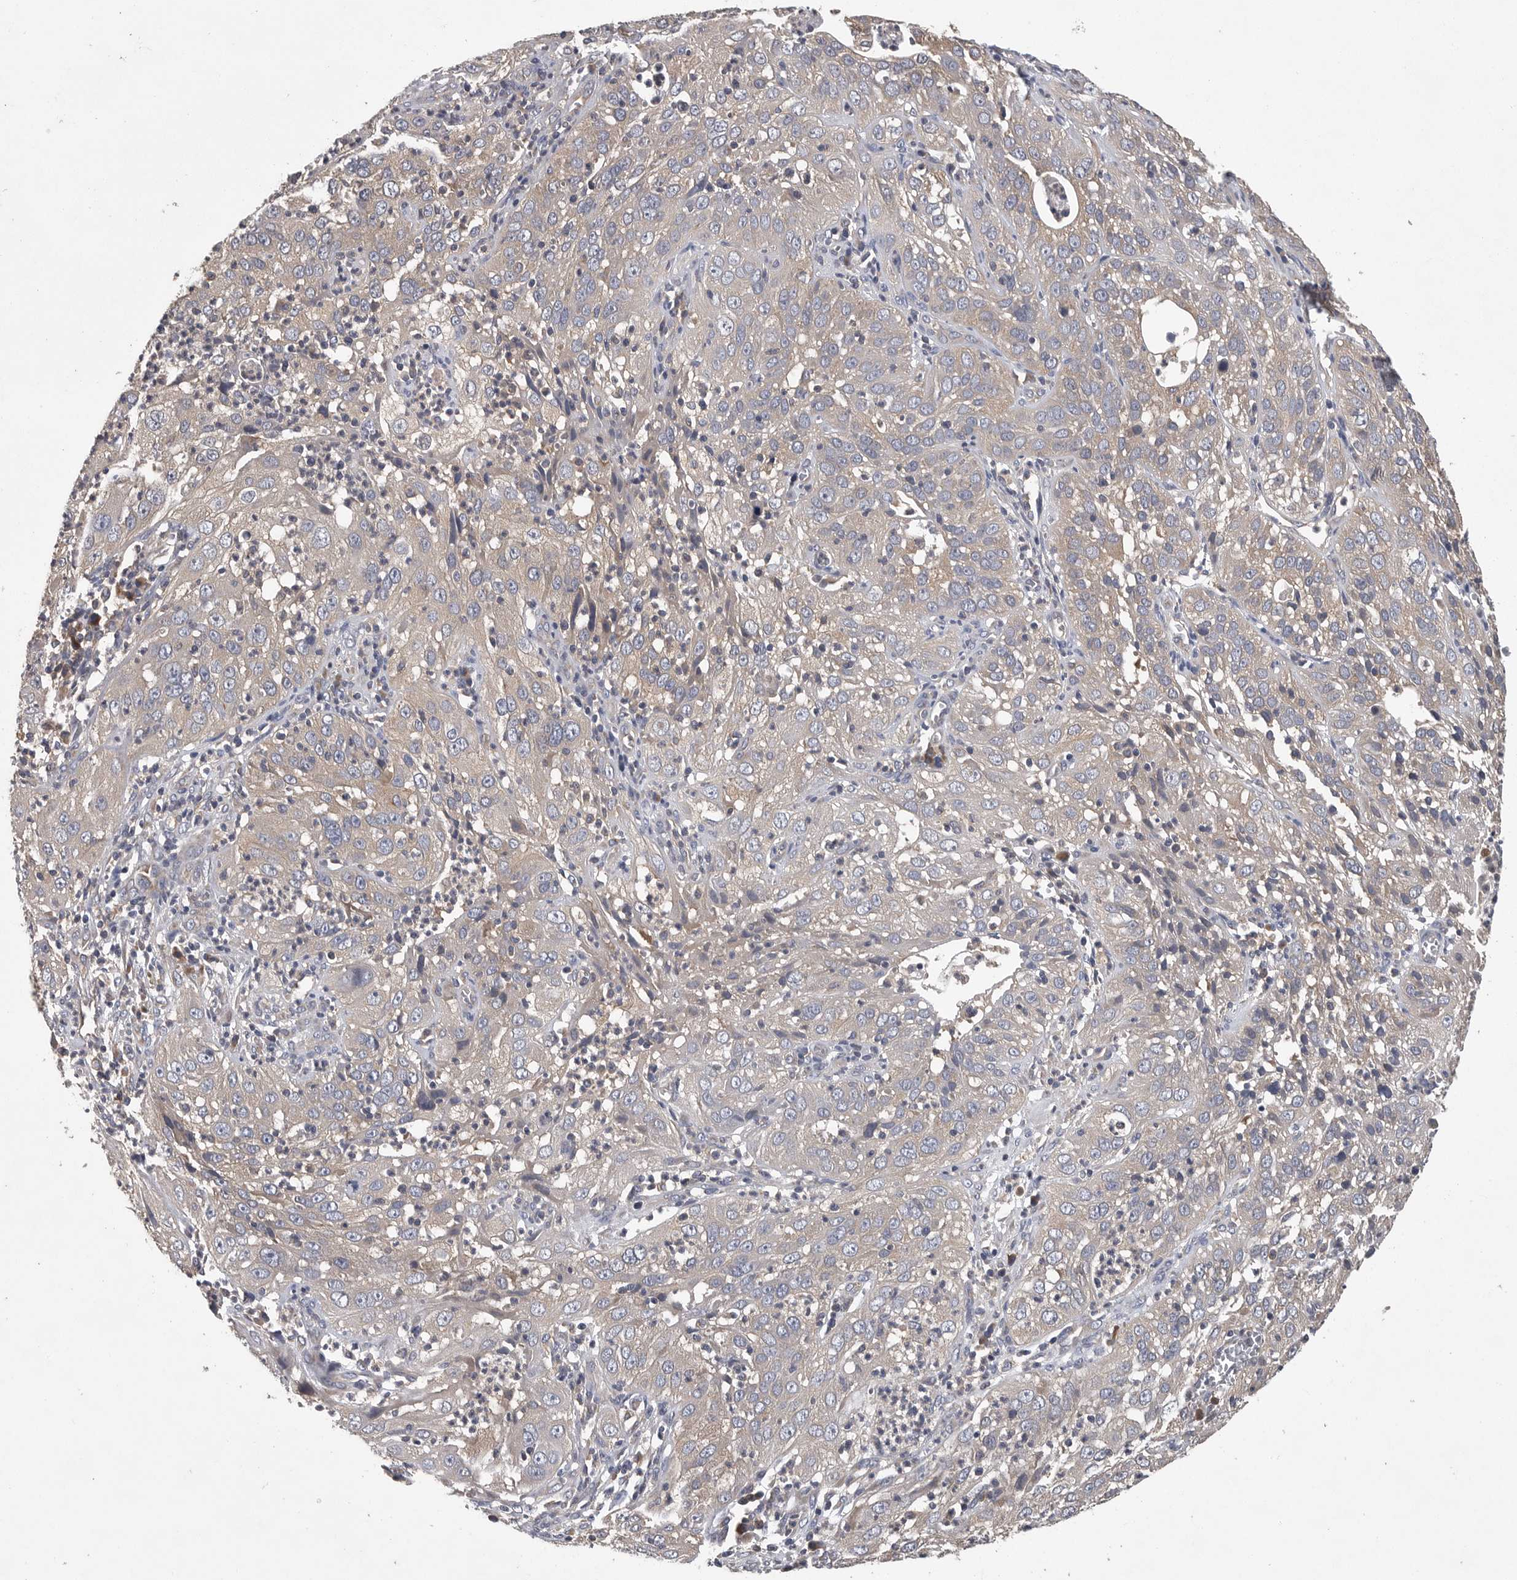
{"staining": {"intensity": "negative", "quantity": "none", "location": "none"}, "tissue": "cervical cancer", "cell_type": "Tumor cells", "image_type": "cancer", "snomed": [{"axis": "morphology", "description": "Squamous cell carcinoma, NOS"}, {"axis": "topography", "description": "Cervix"}], "caption": "DAB immunohistochemical staining of cervical cancer displays no significant staining in tumor cells.", "gene": "OXR1", "patient": {"sex": "female", "age": 32}}